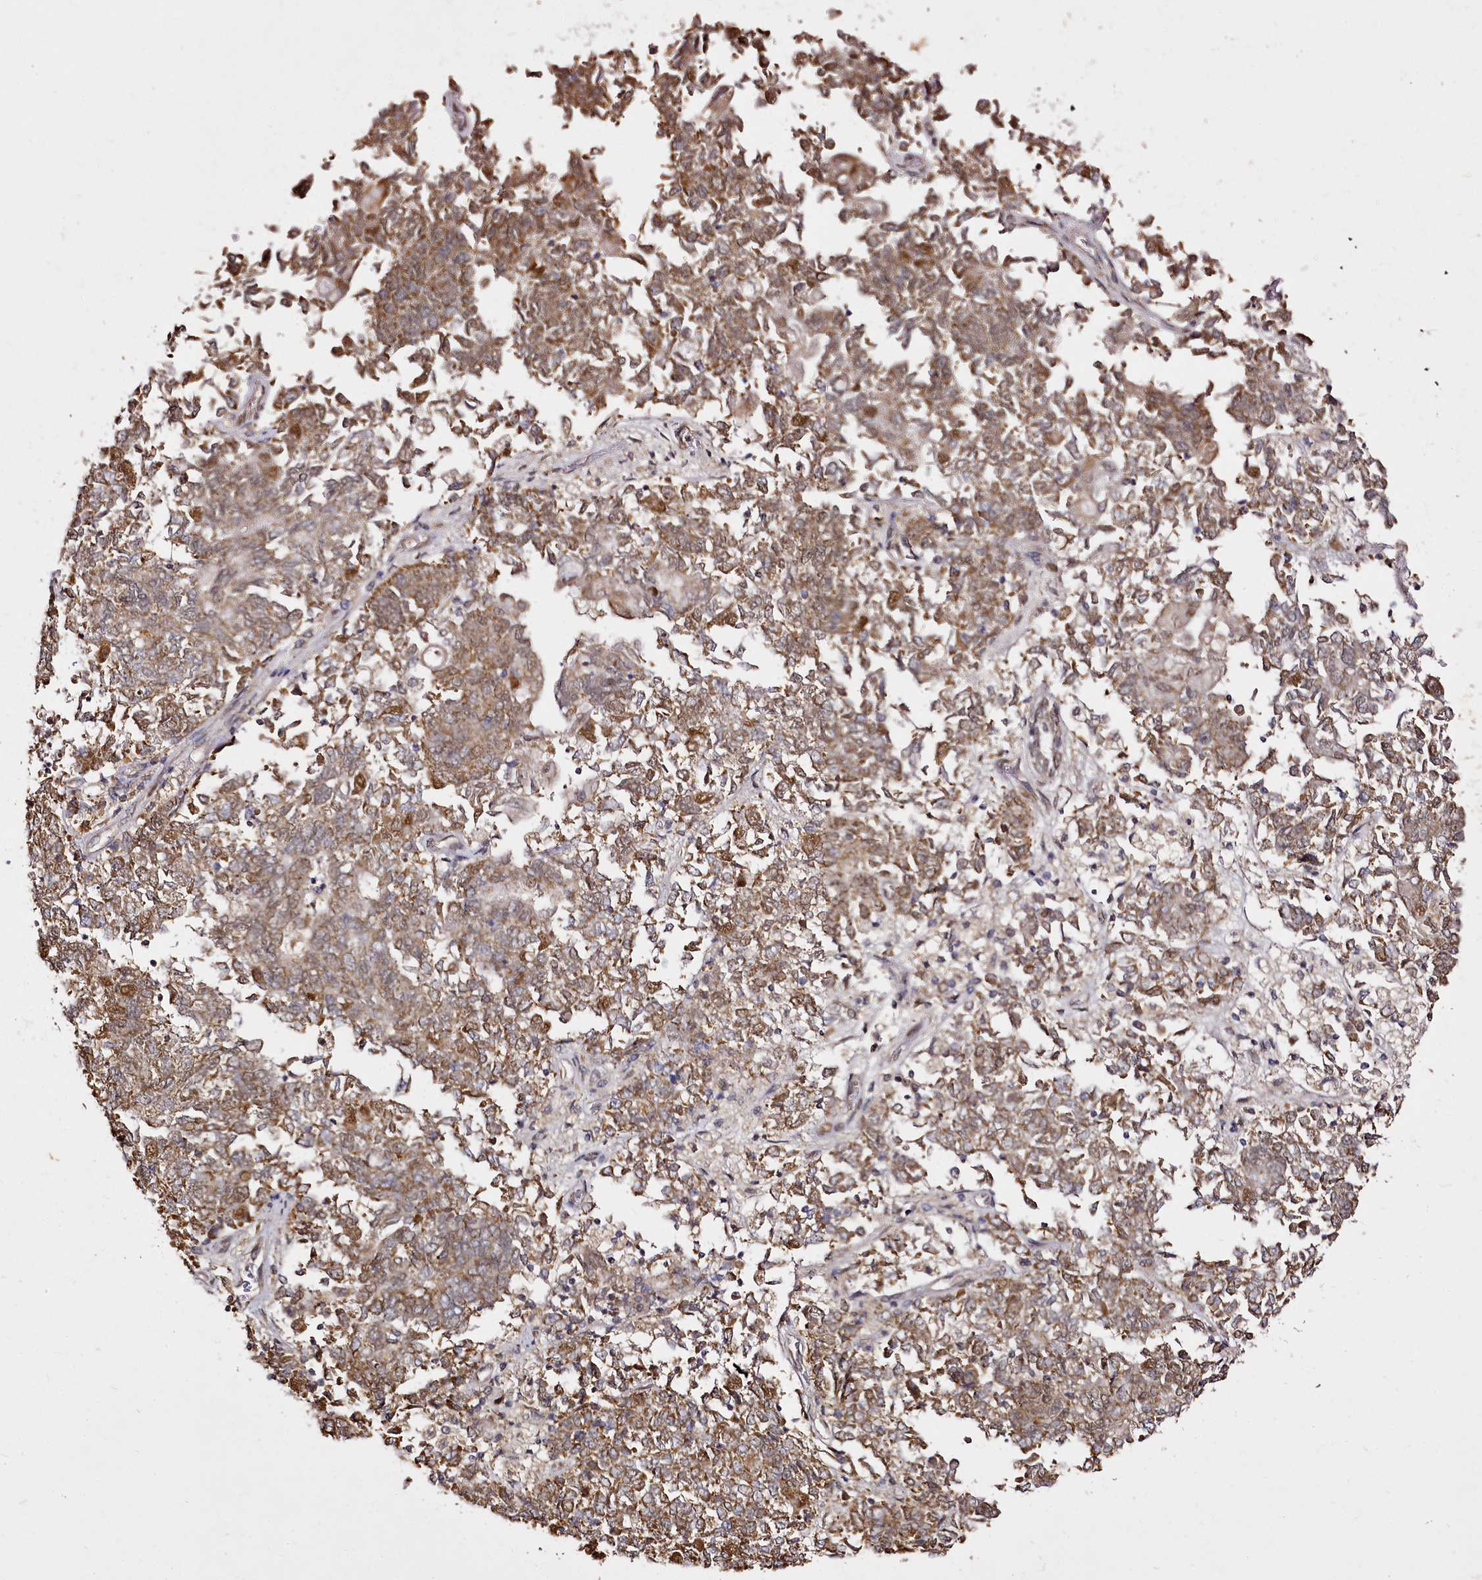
{"staining": {"intensity": "moderate", "quantity": ">75%", "location": "cytoplasmic/membranous,nuclear"}, "tissue": "endometrial cancer", "cell_type": "Tumor cells", "image_type": "cancer", "snomed": [{"axis": "morphology", "description": "Adenocarcinoma, NOS"}, {"axis": "topography", "description": "Endometrium"}], "caption": "Tumor cells show medium levels of moderate cytoplasmic/membranous and nuclear staining in about >75% of cells in endometrial cancer (adenocarcinoma).", "gene": "EDIL3", "patient": {"sex": "female", "age": 80}}